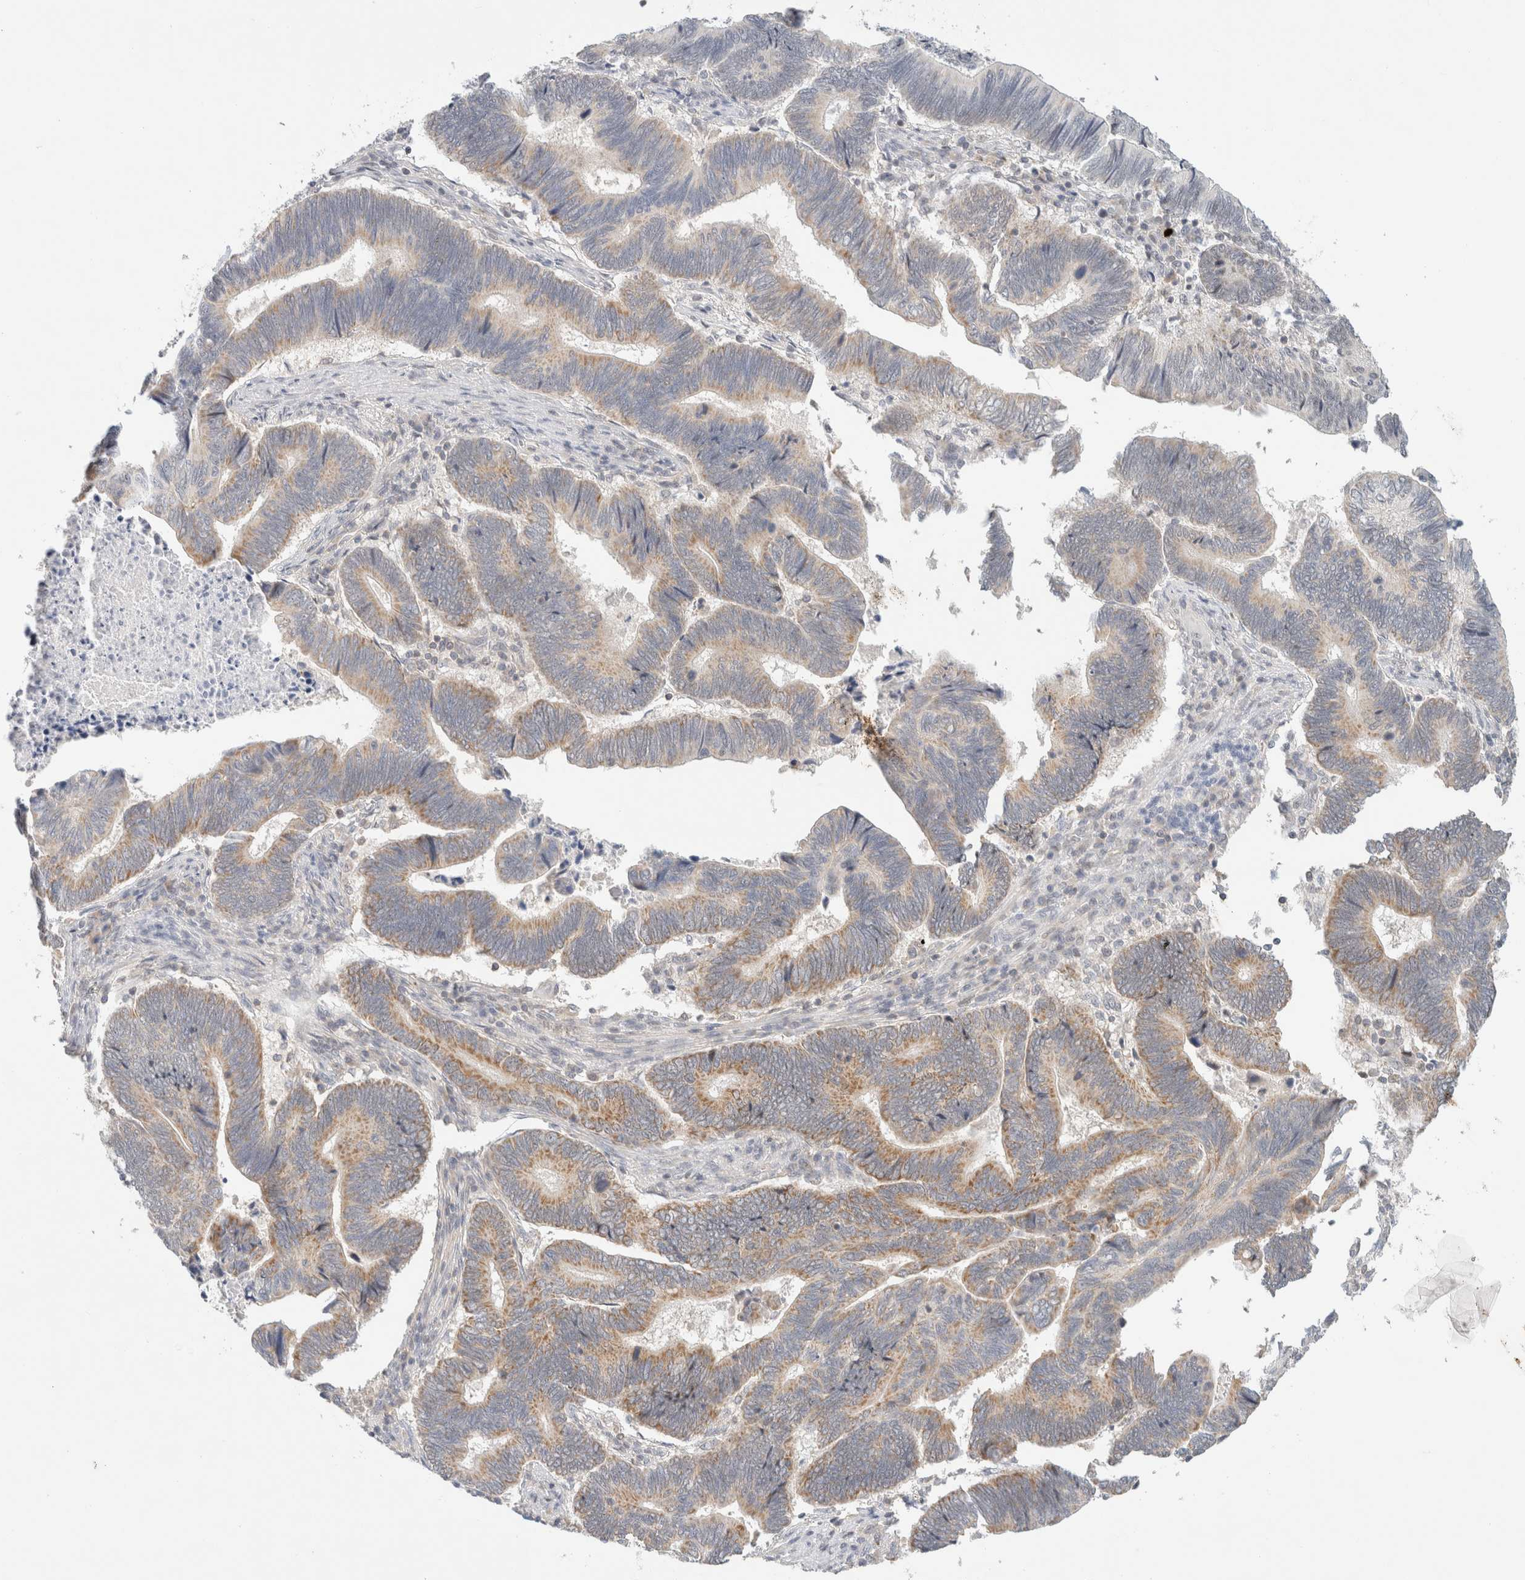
{"staining": {"intensity": "weak", "quantity": "25%-75%", "location": "cytoplasmic/membranous"}, "tissue": "pancreatic cancer", "cell_type": "Tumor cells", "image_type": "cancer", "snomed": [{"axis": "morphology", "description": "Adenocarcinoma, NOS"}, {"axis": "topography", "description": "Pancreas"}], "caption": "The image shows staining of pancreatic cancer (adenocarcinoma), revealing weak cytoplasmic/membranous protein expression (brown color) within tumor cells.", "gene": "MRM3", "patient": {"sex": "female", "age": 70}}